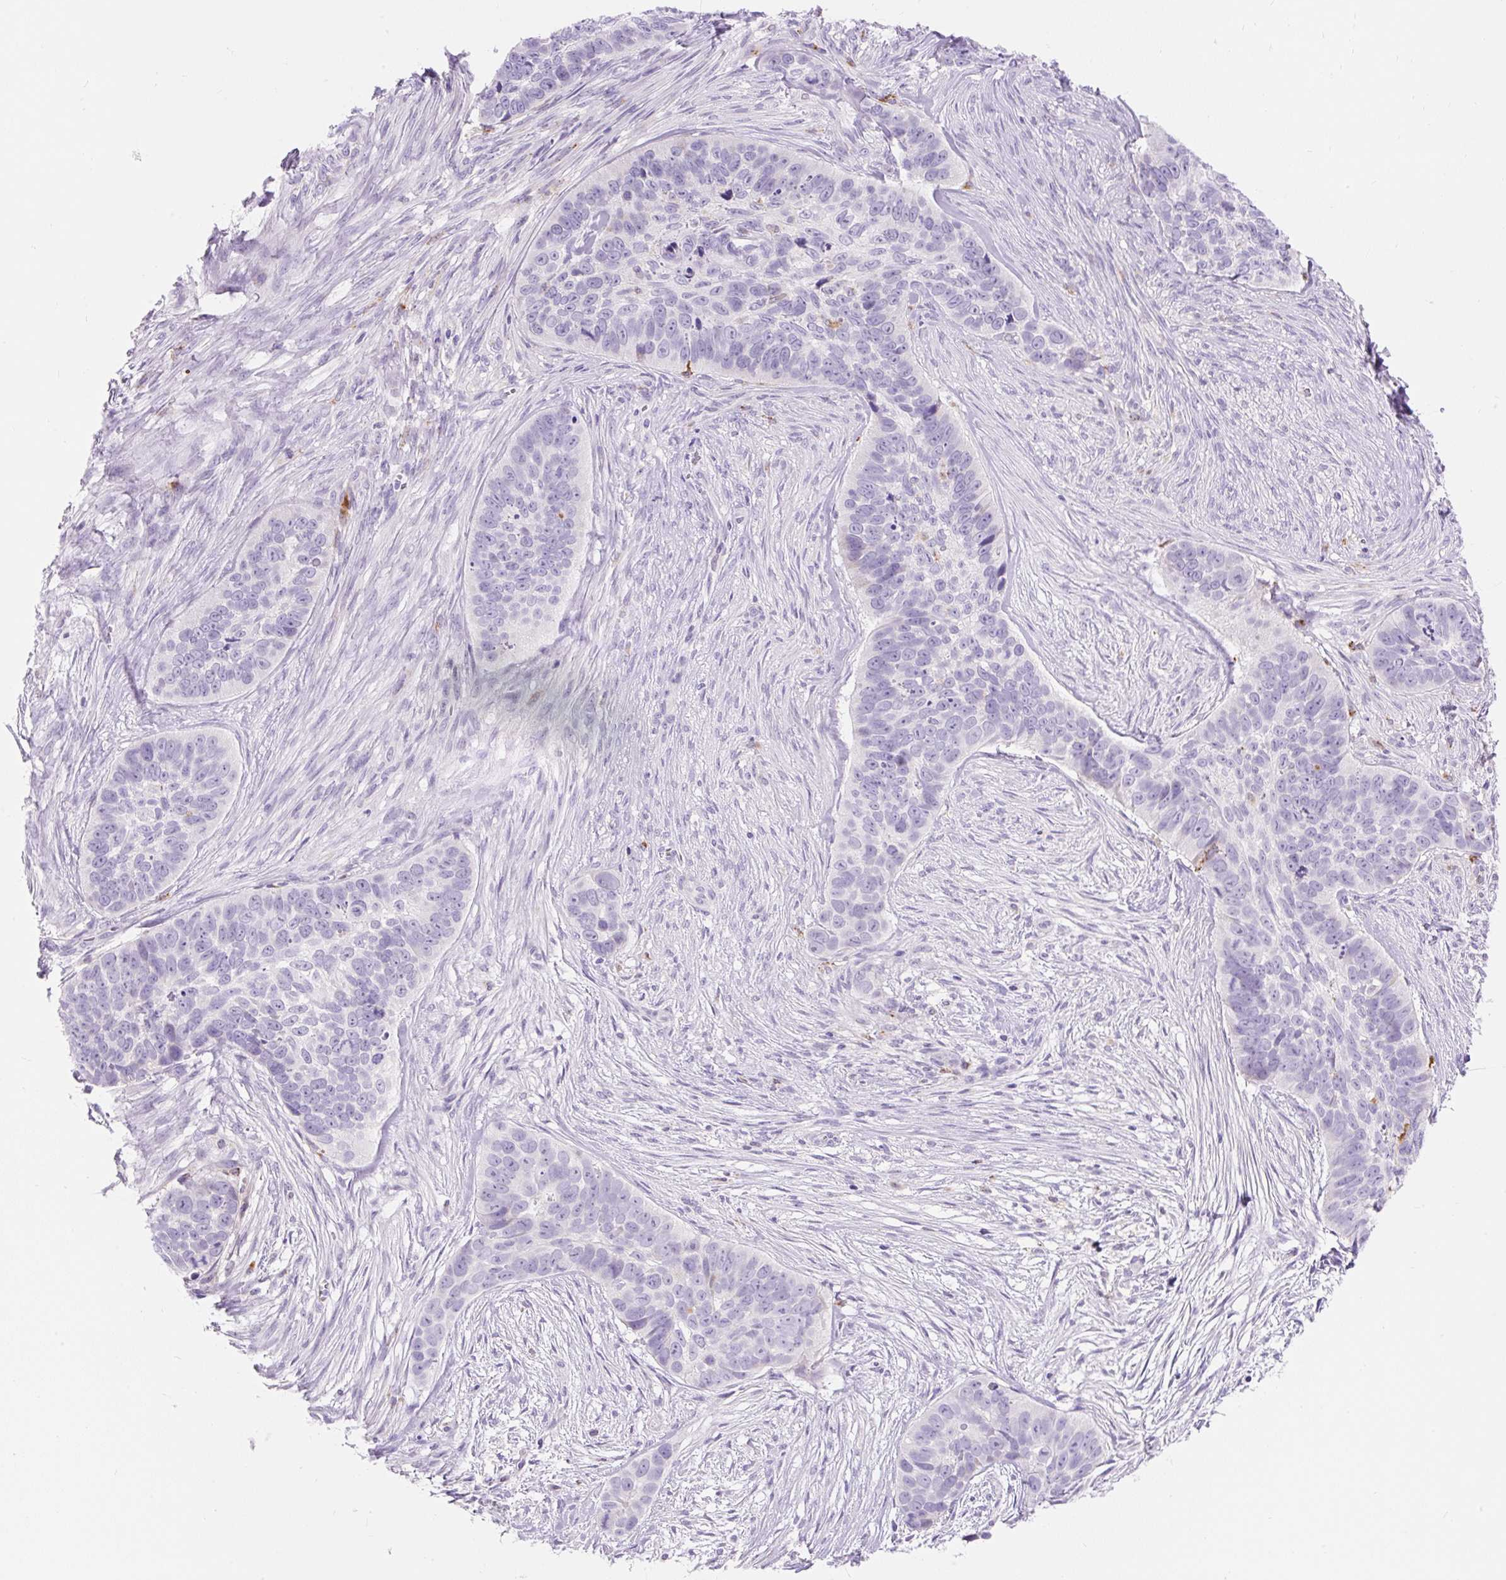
{"staining": {"intensity": "negative", "quantity": "none", "location": "none"}, "tissue": "skin cancer", "cell_type": "Tumor cells", "image_type": "cancer", "snomed": [{"axis": "morphology", "description": "Basal cell carcinoma"}, {"axis": "topography", "description": "Skin"}], "caption": "Immunohistochemical staining of human skin cancer displays no significant expression in tumor cells. (Brightfield microscopy of DAB immunohistochemistry at high magnification).", "gene": "TMEM150C", "patient": {"sex": "female", "age": 82}}